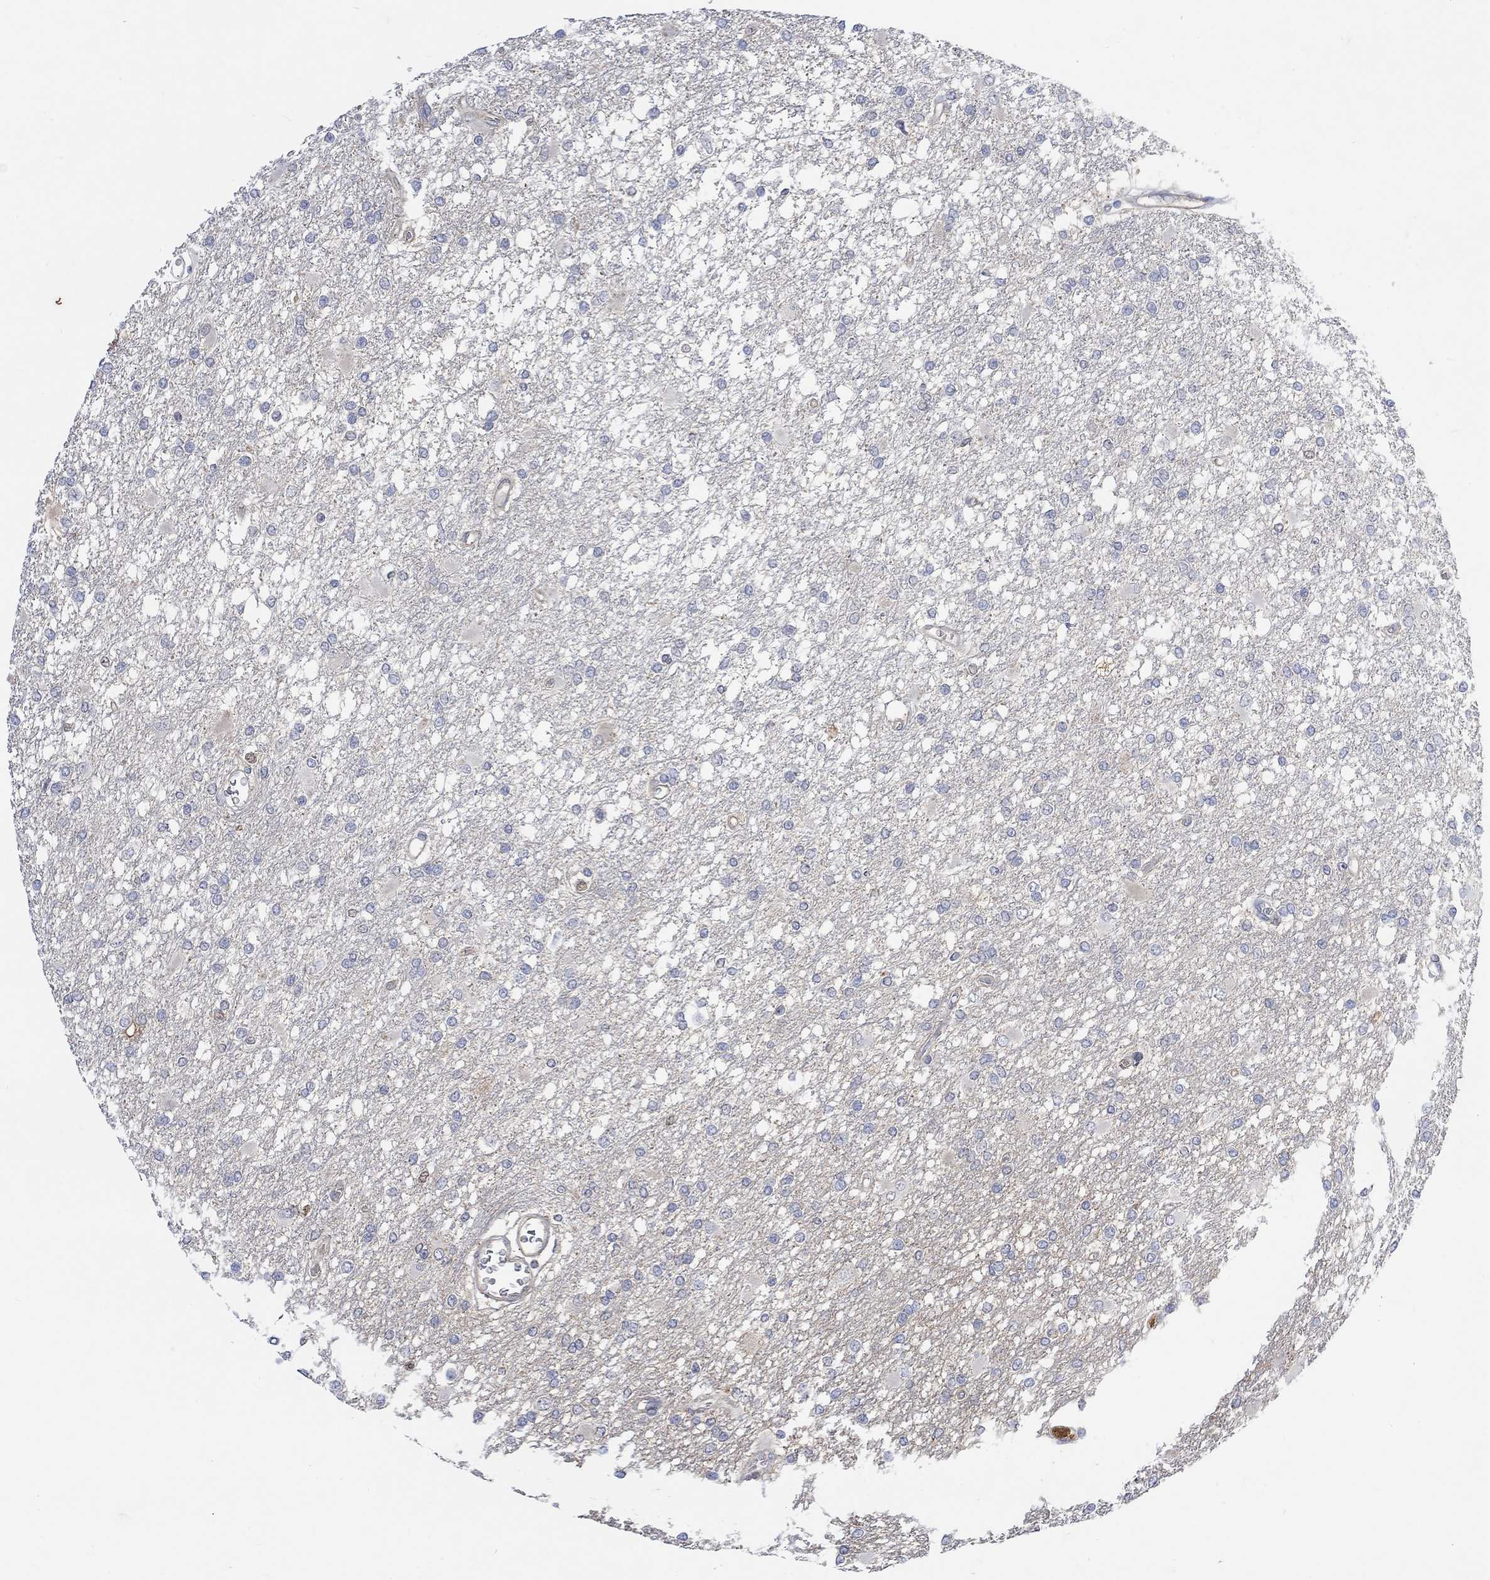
{"staining": {"intensity": "negative", "quantity": "none", "location": "none"}, "tissue": "glioma", "cell_type": "Tumor cells", "image_type": "cancer", "snomed": [{"axis": "morphology", "description": "Glioma, malignant, High grade"}, {"axis": "topography", "description": "Cerebral cortex"}], "caption": "DAB immunohistochemical staining of glioma reveals no significant positivity in tumor cells.", "gene": "MSTN", "patient": {"sex": "male", "age": 79}}